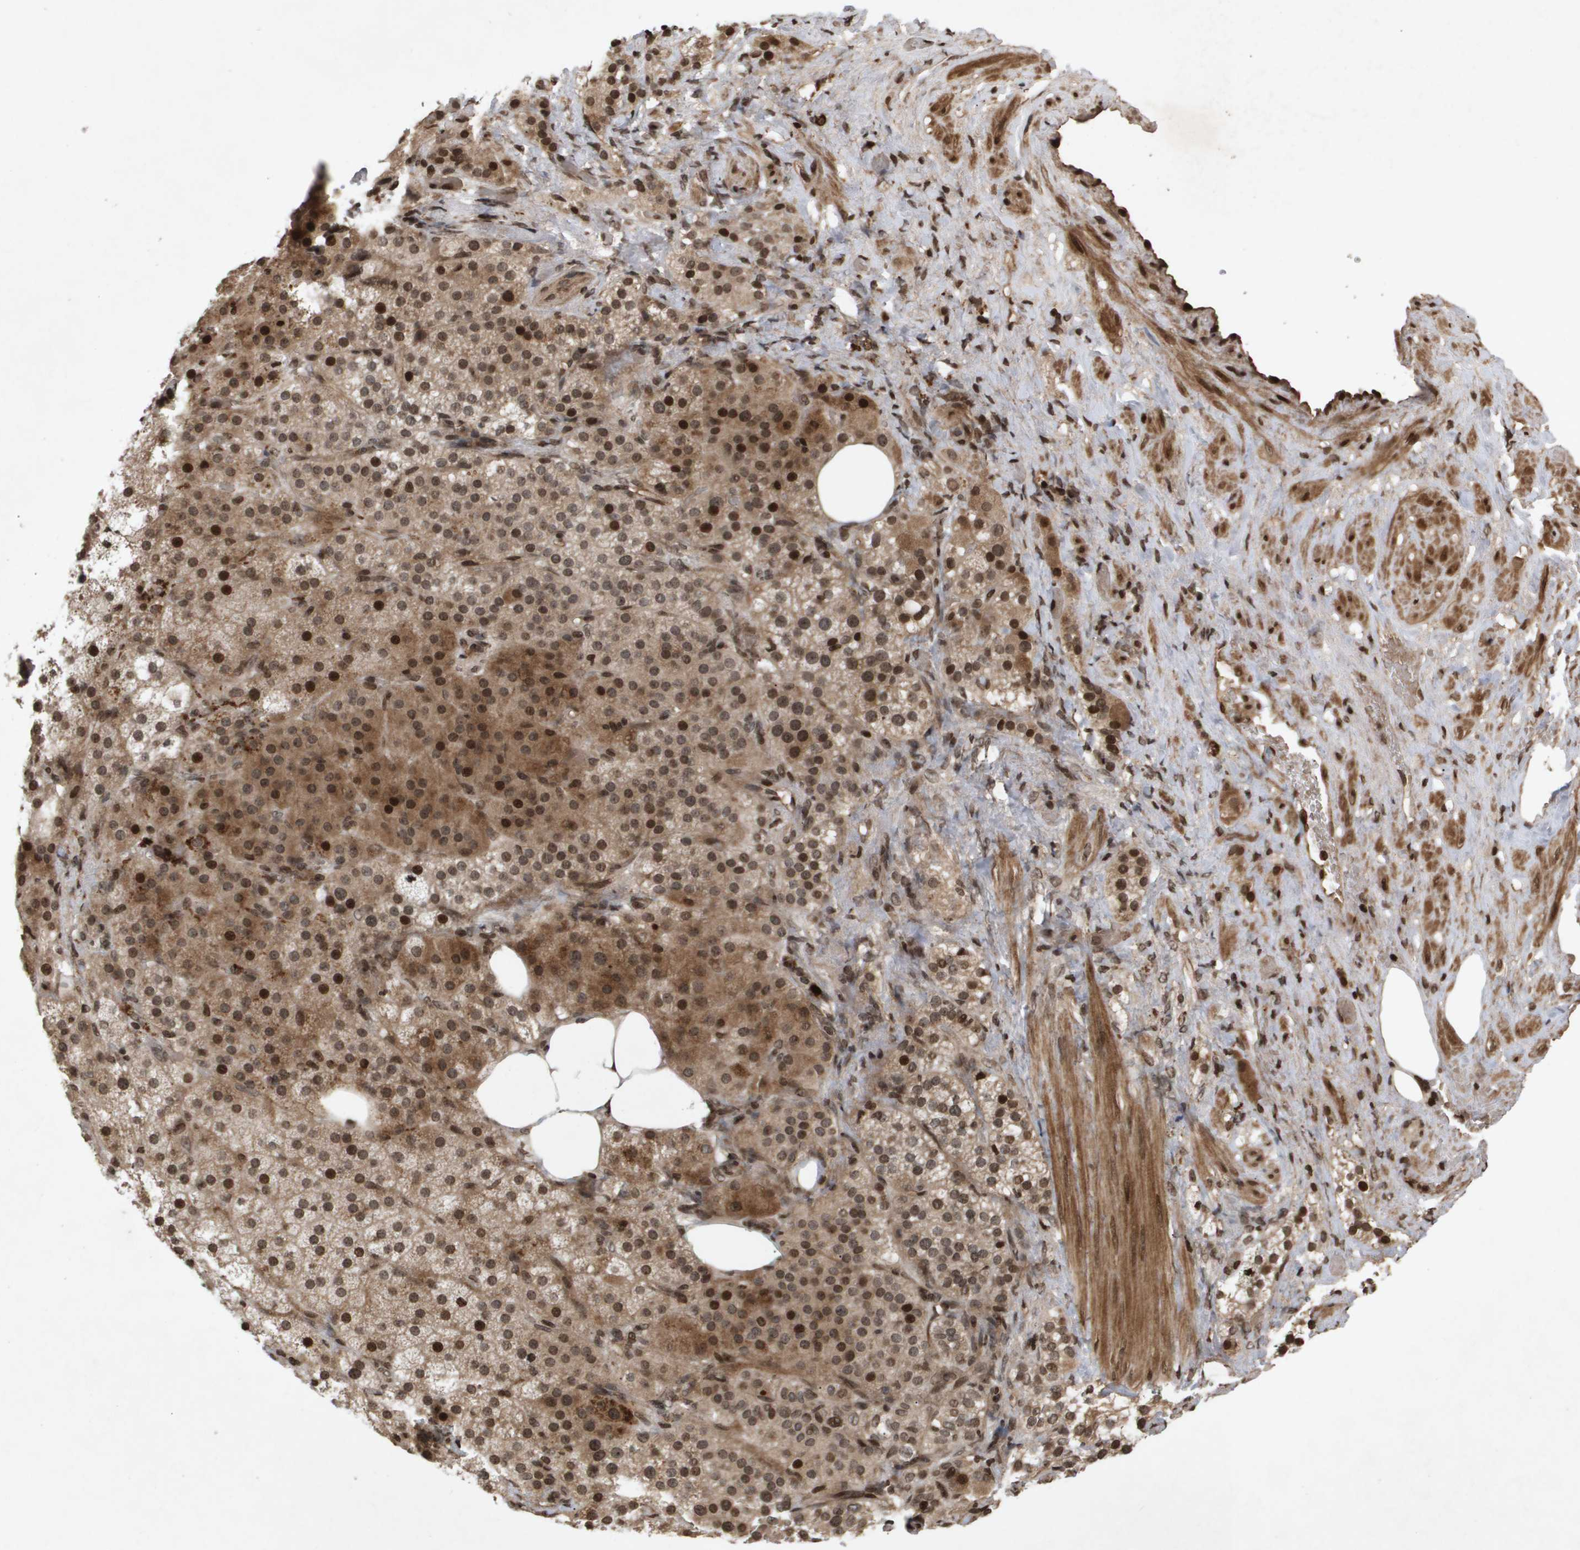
{"staining": {"intensity": "moderate", "quantity": ">75%", "location": "cytoplasmic/membranous,nuclear"}, "tissue": "adrenal gland", "cell_type": "Glandular cells", "image_type": "normal", "snomed": [{"axis": "morphology", "description": "Normal tissue, NOS"}, {"axis": "topography", "description": "Adrenal gland"}], "caption": "IHC photomicrograph of unremarkable adrenal gland: adrenal gland stained using IHC exhibits medium levels of moderate protein expression localized specifically in the cytoplasmic/membranous,nuclear of glandular cells, appearing as a cytoplasmic/membranous,nuclear brown color.", "gene": "HSPA6", "patient": {"sex": "female", "age": 59}}